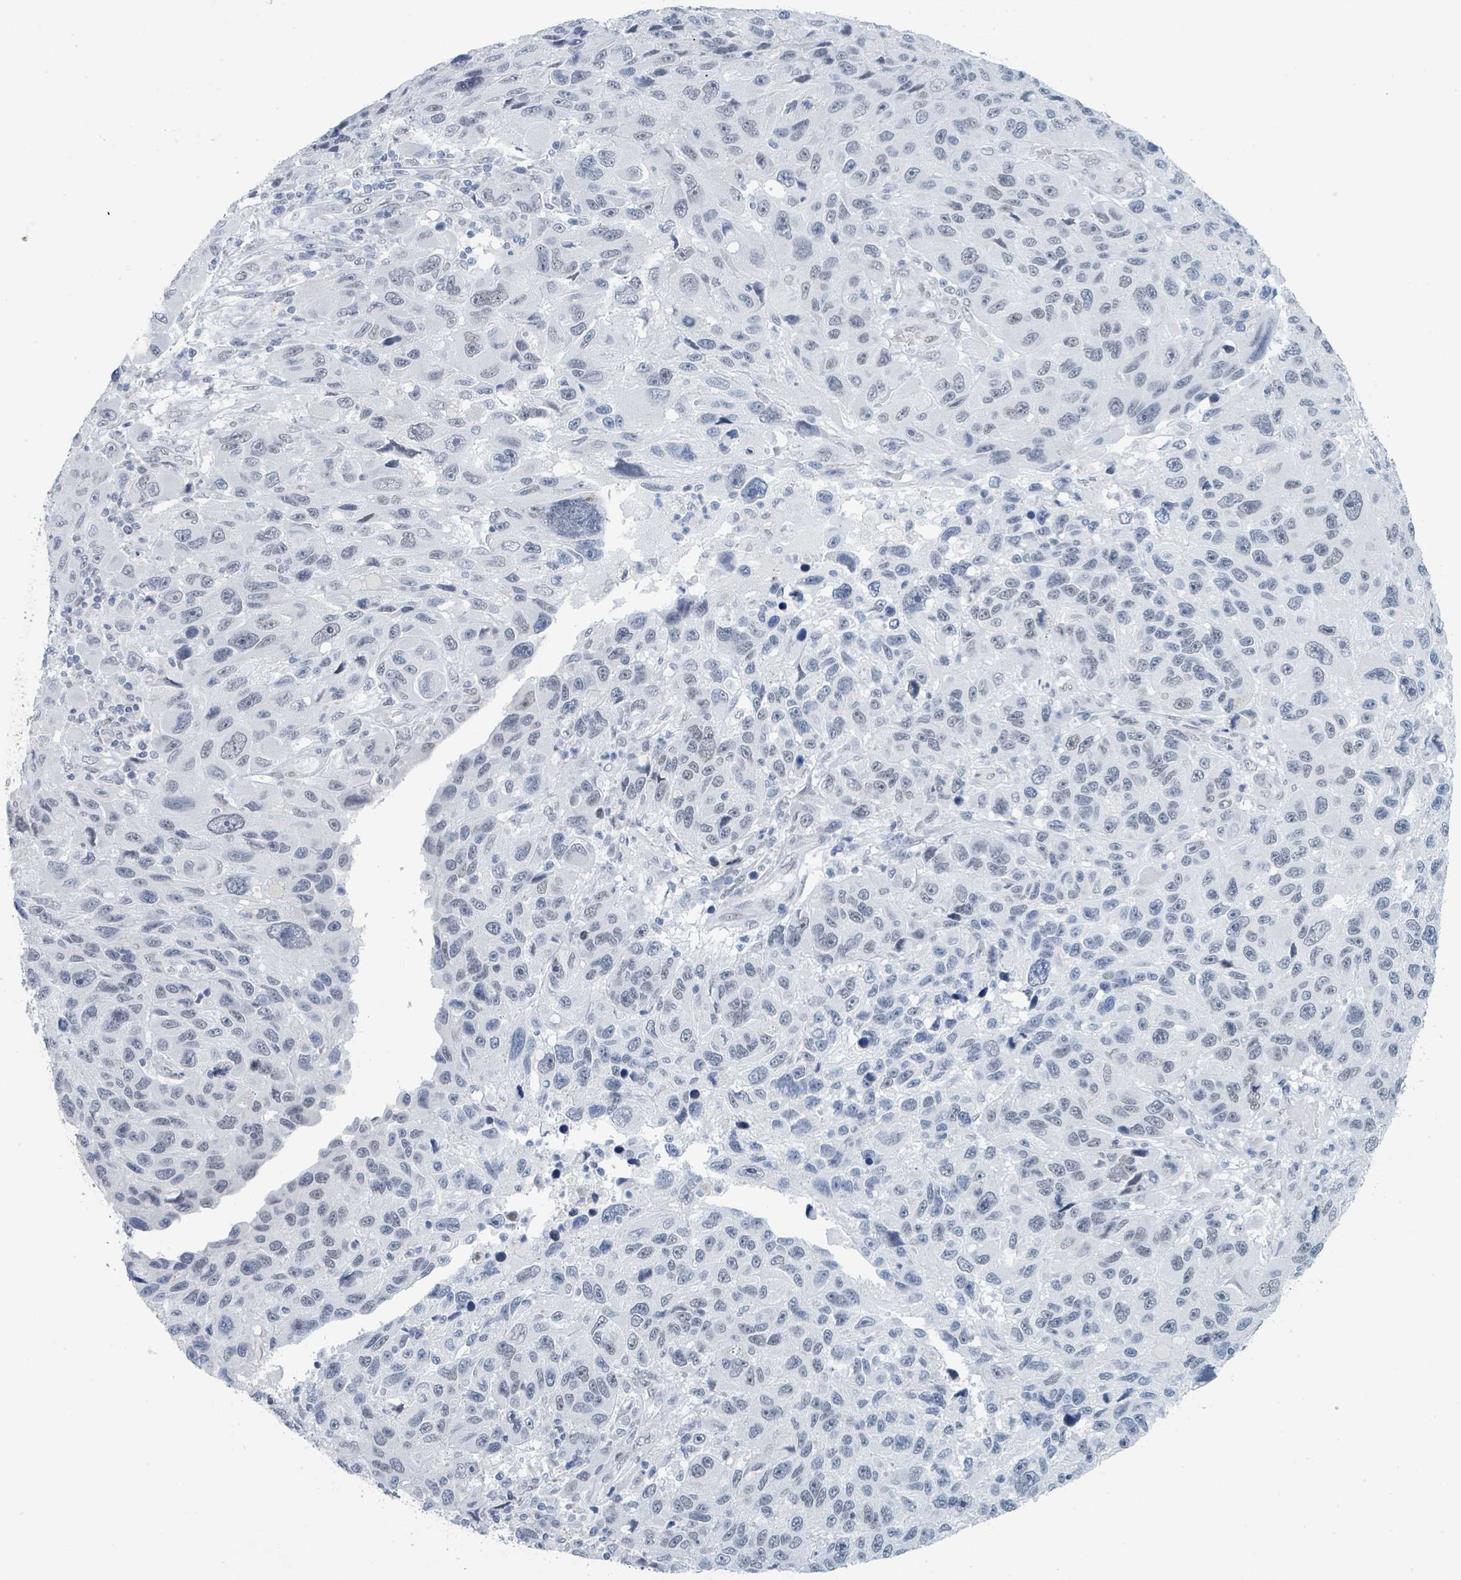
{"staining": {"intensity": "negative", "quantity": "none", "location": "none"}, "tissue": "melanoma", "cell_type": "Tumor cells", "image_type": "cancer", "snomed": [{"axis": "morphology", "description": "Malignant melanoma, NOS"}, {"axis": "topography", "description": "Skin"}], "caption": "A photomicrograph of melanoma stained for a protein reveals no brown staining in tumor cells.", "gene": "EHMT2", "patient": {"sex": "male", "age": 53}}